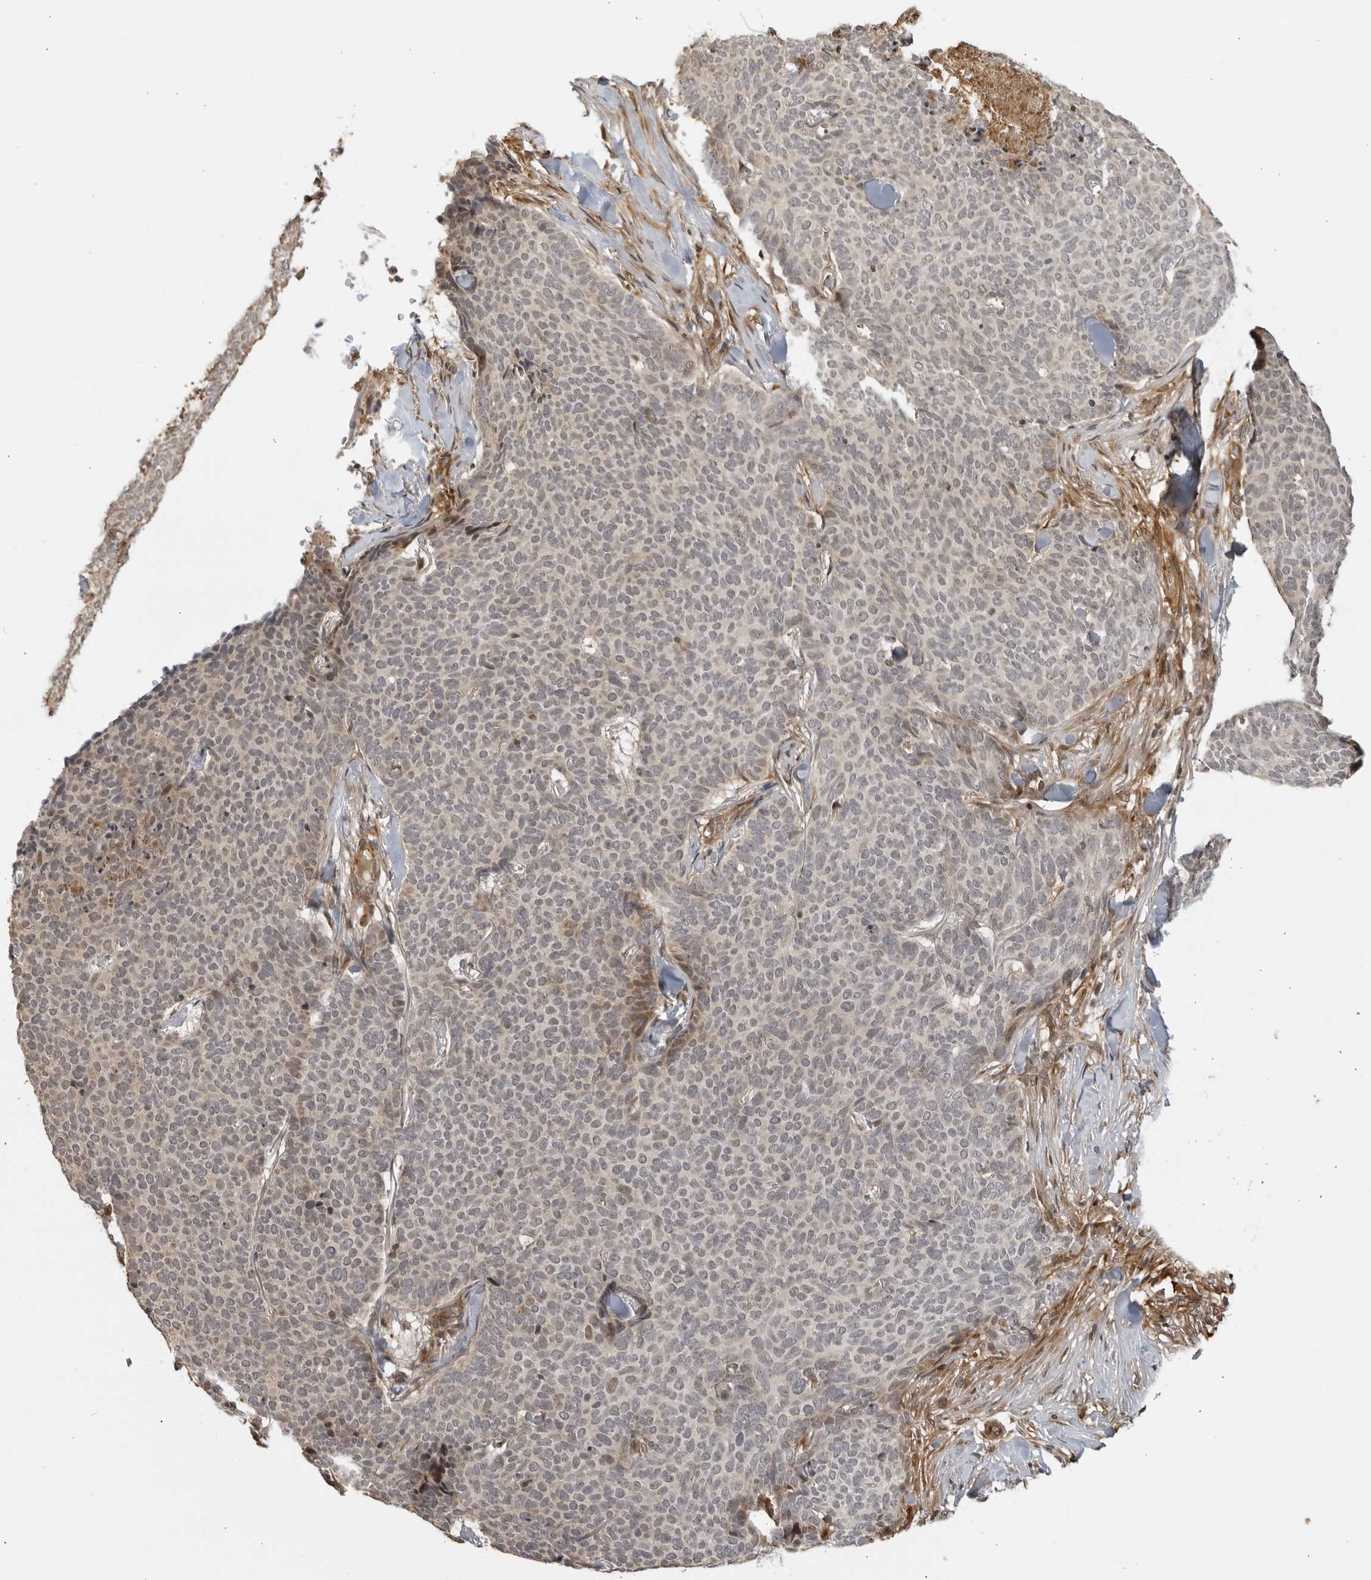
{"staining": {"intensity": "negative", "quantity": "none", "location": "none"}, "tissue": "skin cancer", "cell_type": "Tumor cells", "image_type": "cancer", "snomed": [{"axis": "morphology", "description": "Normal tissue, NOS"}, {"axis": "morphology", "description": "Basal cell carcinoma"}, {"axis": "topography", "description": "Skin"}], "caption": "Tumor cells show no significant protein positivity in skin basal cell carcinoma.", "gene": "TCF21", "patient": {"sex": "male", "age": 50}}